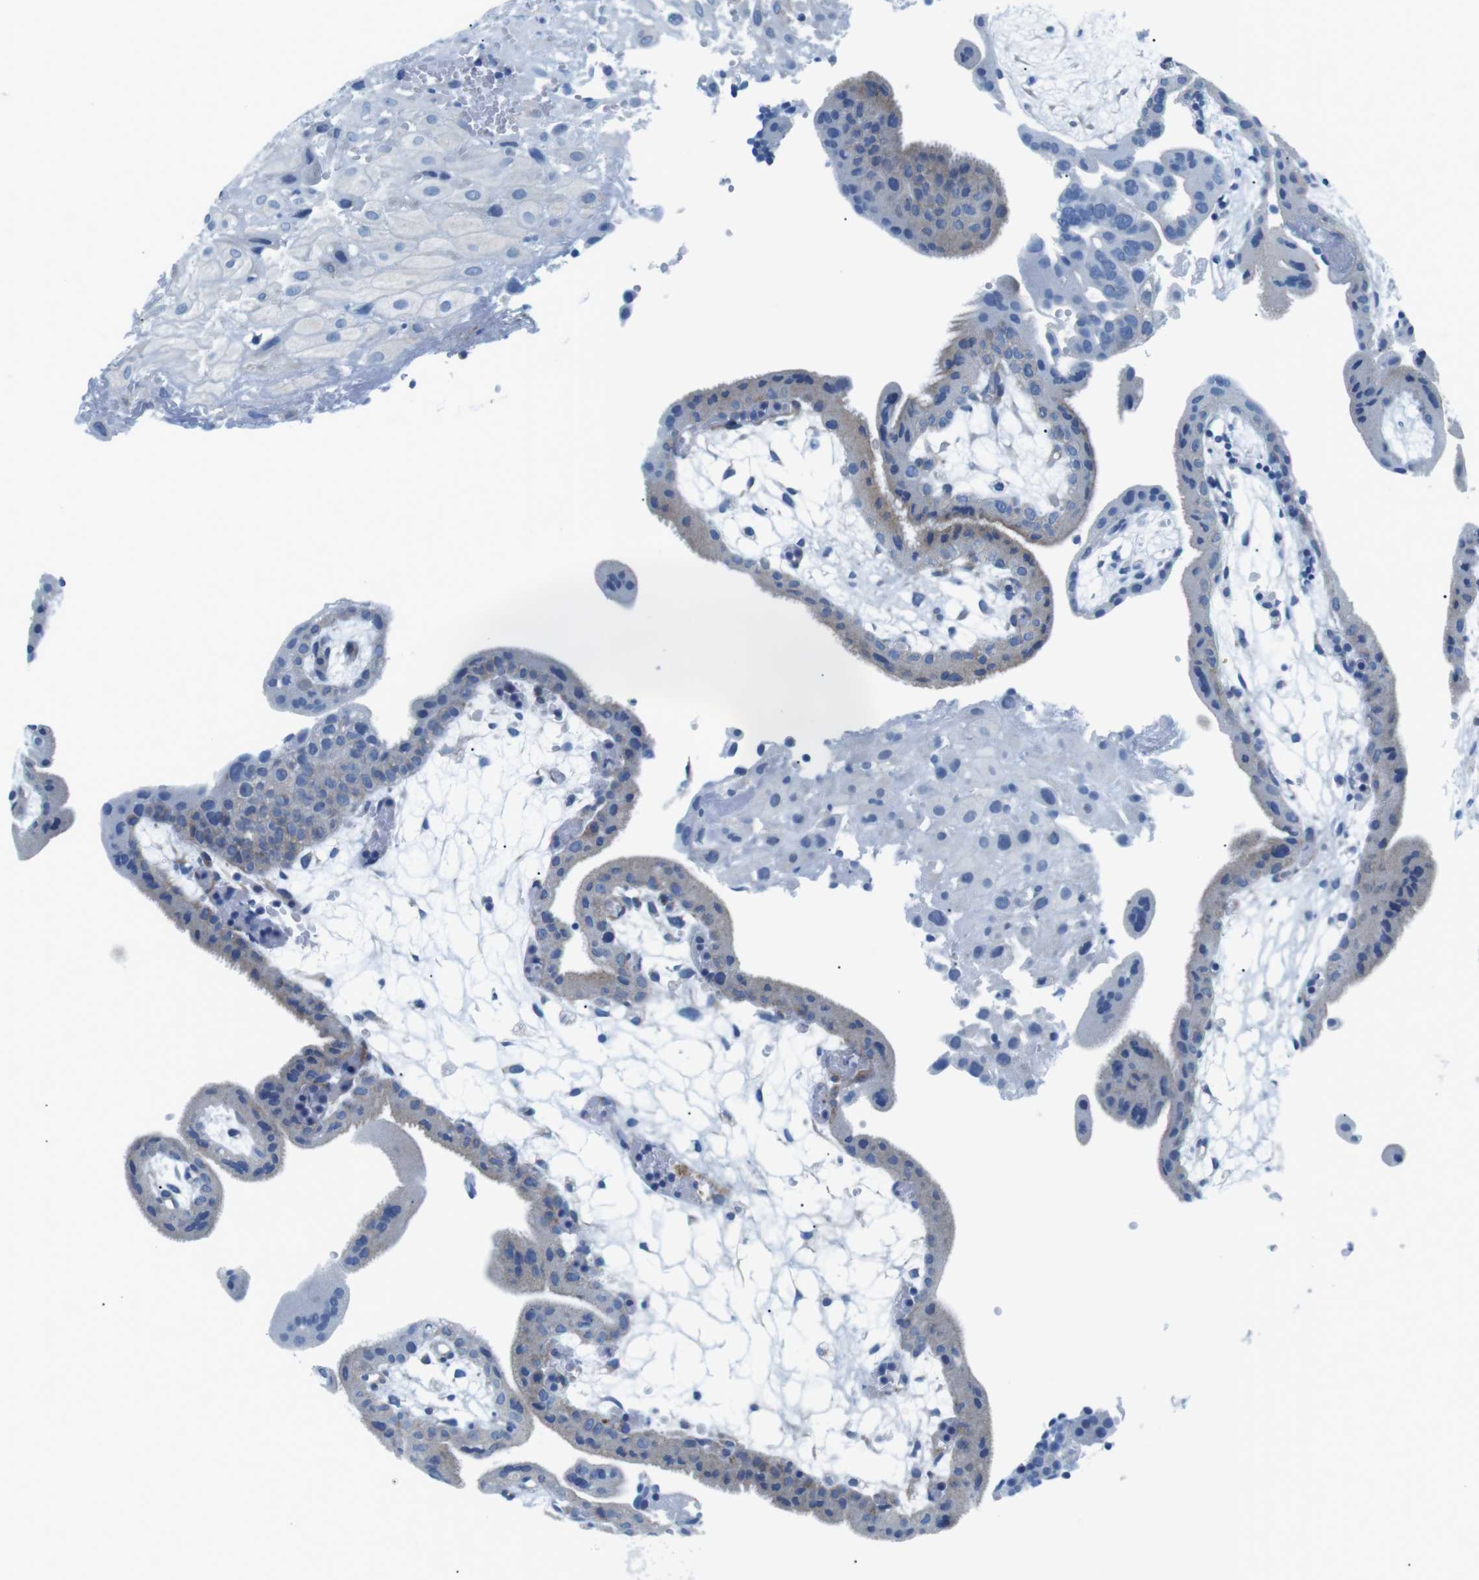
{"staining": {"intensity": "negative", "quantity": "none", "location": "none"}, "tissue": "placenta", "cell_type": "Decidual cells", "image_type": "normal", "snomed": [{"axis": "morphology", "description": "Normal tissue, NOS"}, {"axis": "topography", "description": "Placenta"}], "caption": "A micrograph of human placenta is negative for staining in decidual cells. (DAB IHC, high magnification).", "gene": "MUC2", "patient": {"sex": "female", "age": 18}}